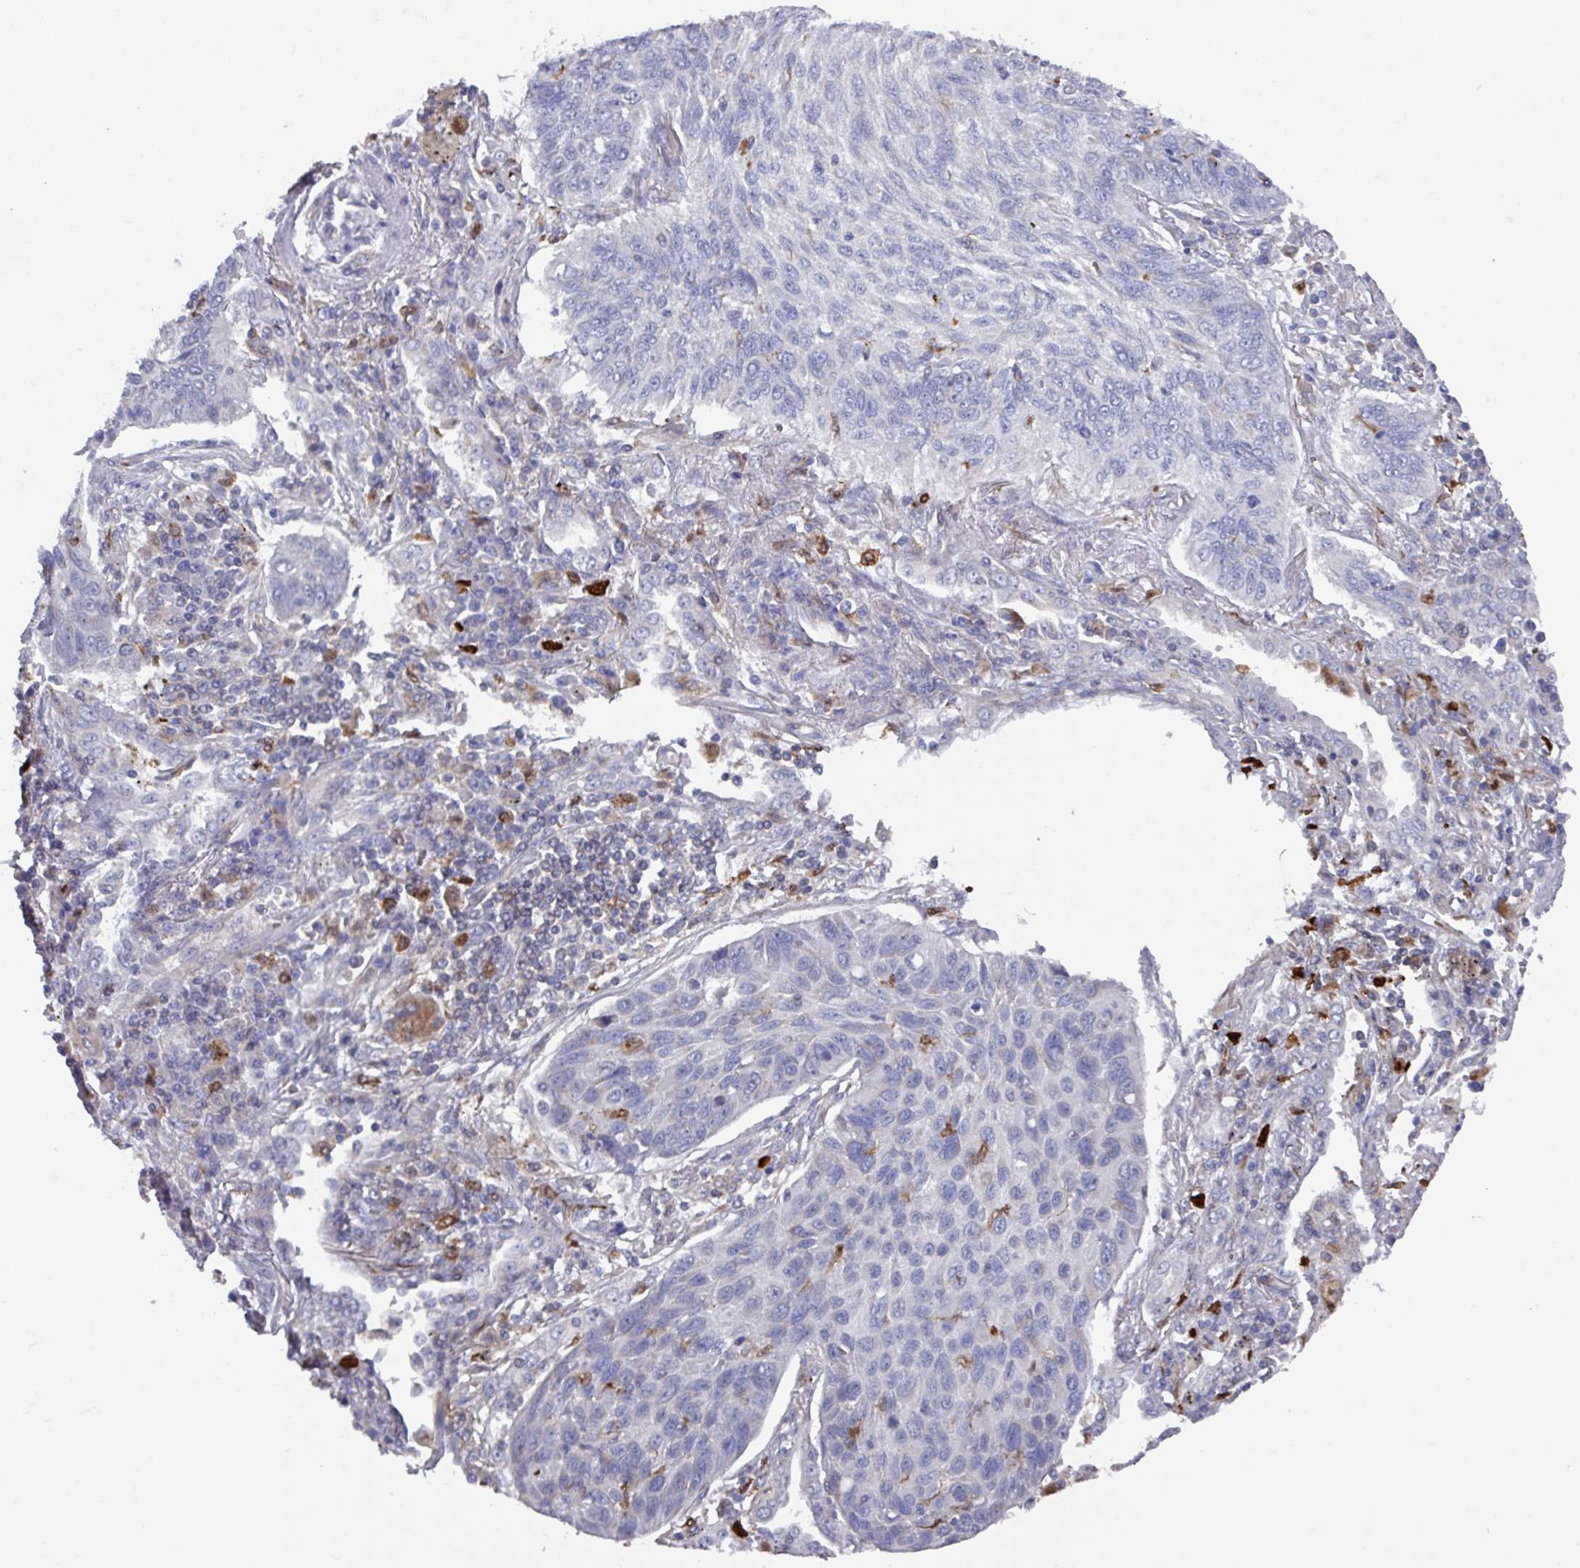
{"staining": {"intensity": "negative", "quantity": "none", "location": "none"}, "tissue": "lung cancer", "cell_type": "Tumor cells", "image_type": "cancer", "snomed": [{"axis": "morphology", "description": "Squamous cell carcinoma, NOS"}, {"axis": "topography", "description": "Lung"}], "caption": "This is a photomicrograph of IHC staining of lung squamous cell carcinoma, which shows no expression in tumor cells.", "gene": "UQCC2", "patient": {"sex": "female", "age": 66}}